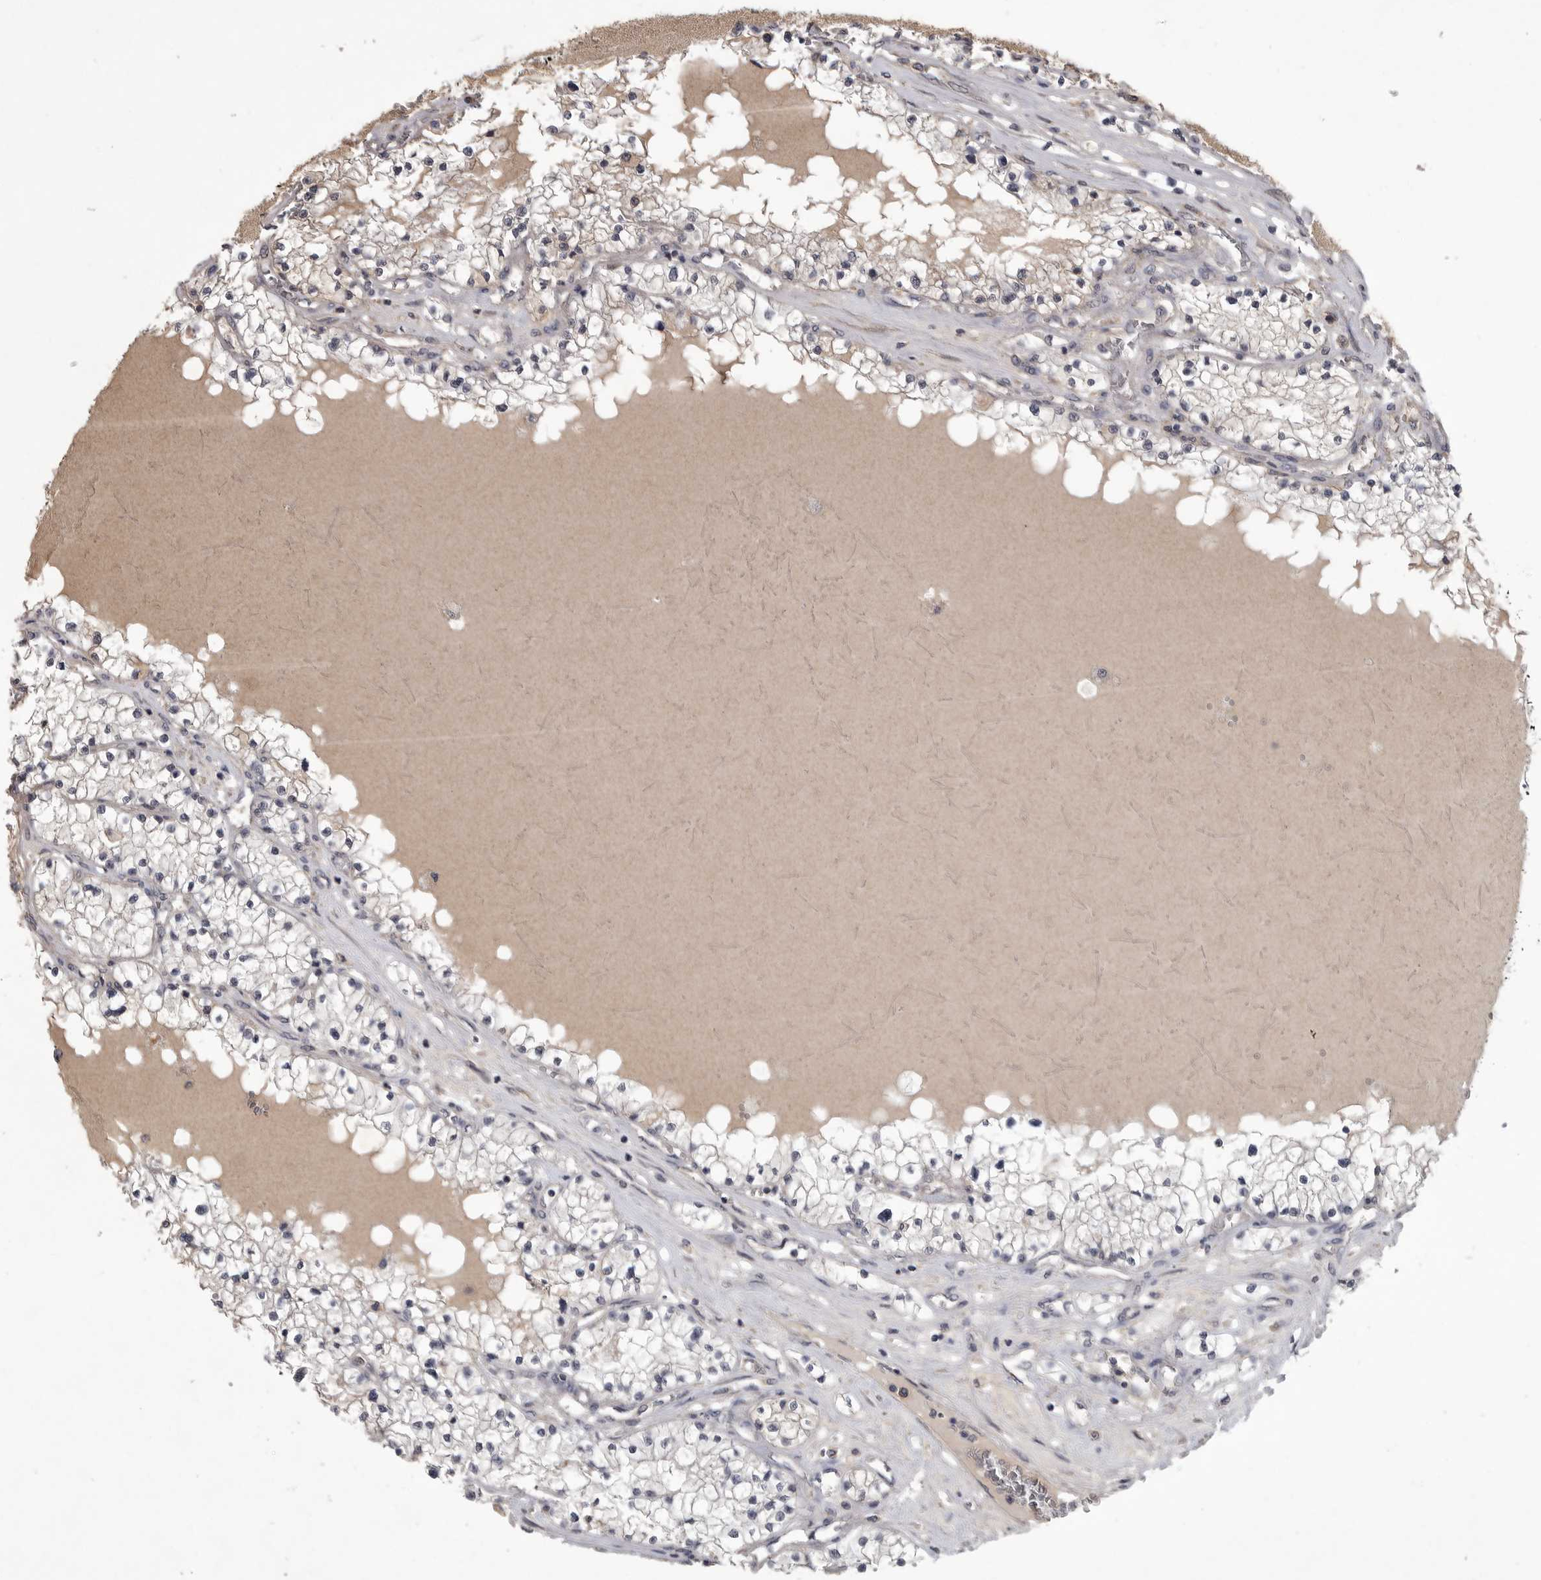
{"staining": {"intensity": "negative", "quantity": "none", "location": "none"}, "tissue": "renal cancer", "cell_type": "Tumor cells", "image_type": "cancer", "snomed": [{"axis": "morphology", "description": "Normal tissue, NOS"}, {"axis": "morphology", "description": "Adenocarcinoma, NOS"}, {"axis": "topography", "description": "Kidney"}], "caption": "Immunohistochemistry (IHC) image of neoplastic tissue: renal cancer stained with DAB shows no significant protein positivity in tumor cells.", "gene": "ZNF114", "patient": {"sex": "male", "age": 68}}